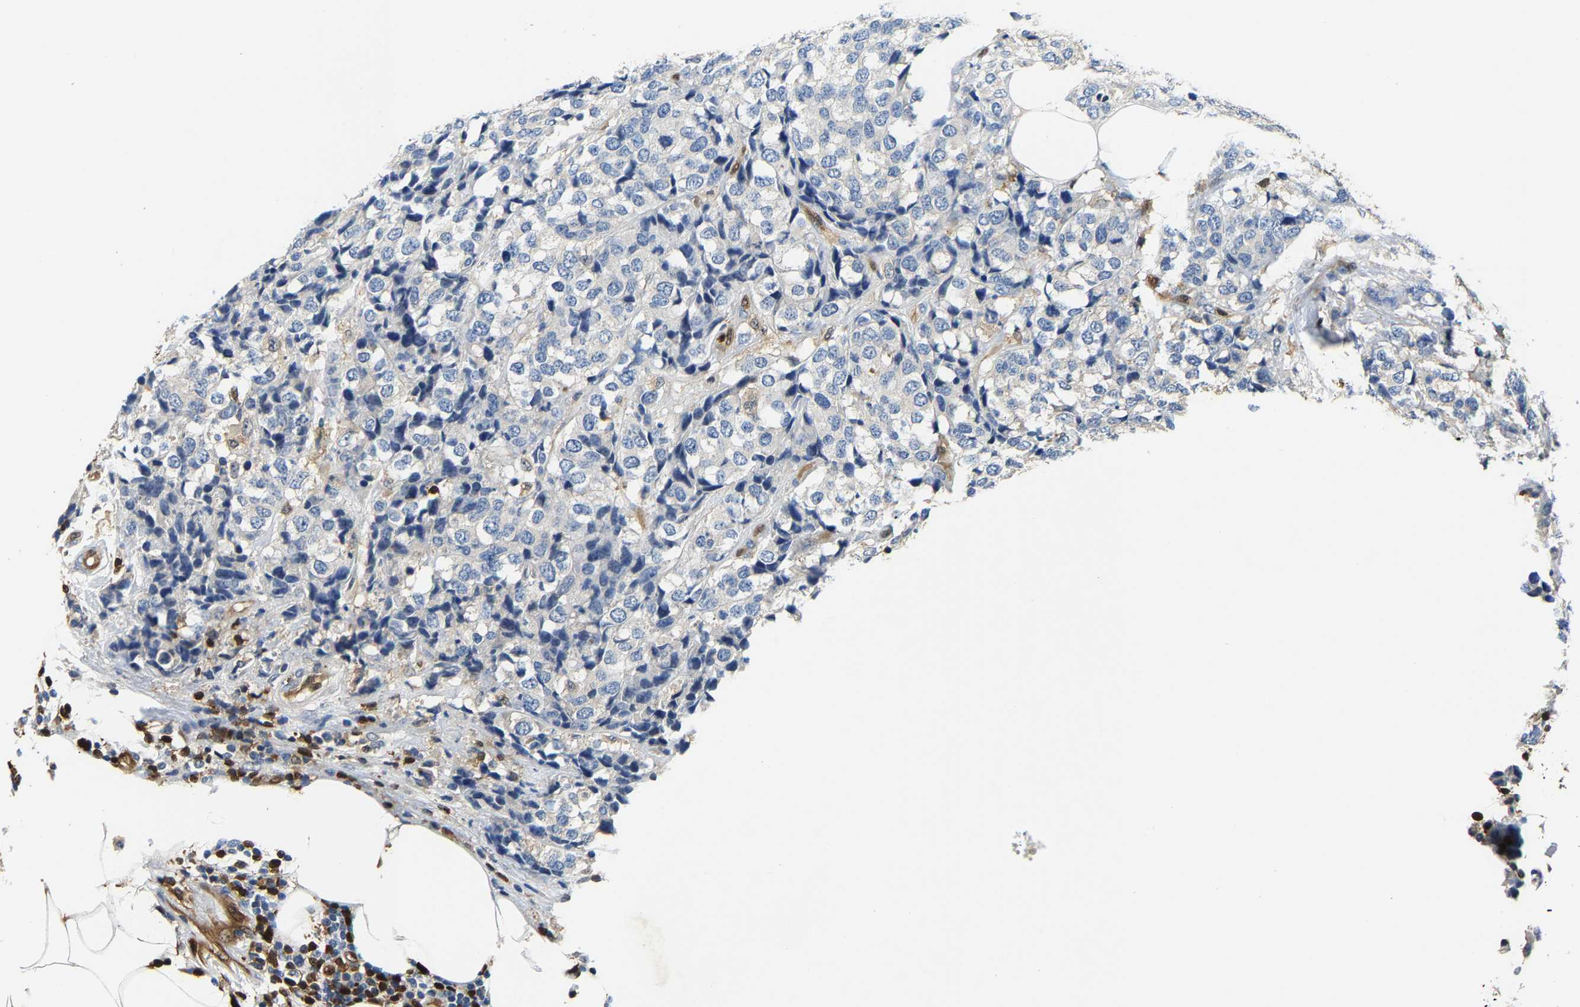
{"staining": {"intensity": "negative", "quantity": "none", "location": "none"}, "tissue": "breast cancer", "cell_type": "Tumor cells", "image_type": "cancer", "snomed": [{"axis": "morphology", "description": "Lobular carcinoma"}, {"axis": "topography", "description": "Breast"}], "caption": "Lobular carcinoma (breast) was stained to show a protein in brown. There is no significant staining in tumor cells.", "gene": "GIMAP7", "patient": {"sex": "female", "age": 59}}